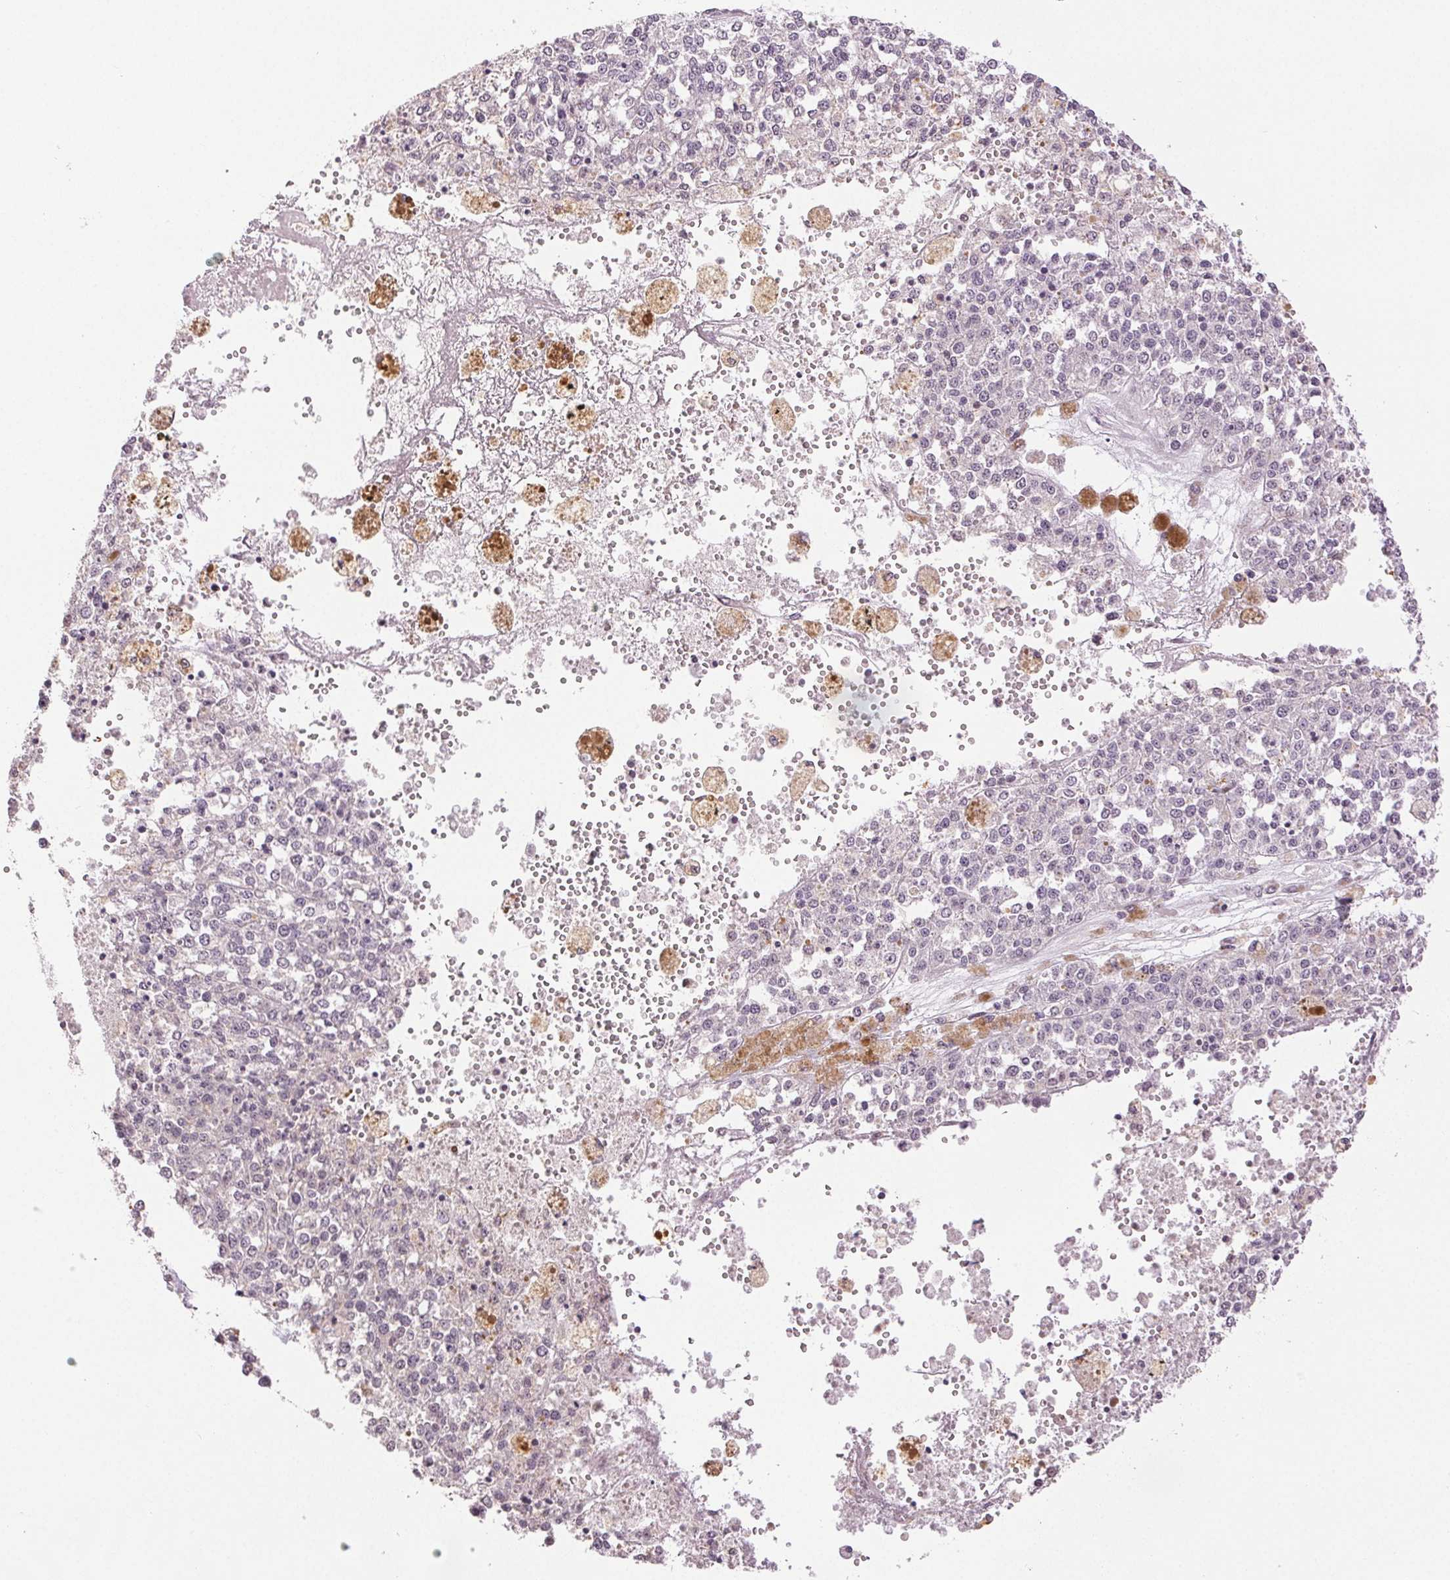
{"staining": {"intensity": "negative", "quantity": "none", "location": "none"}, "tissue": "melanoma", "cell_type": "Tumor cells", "image_type": "cancer", "snomed": [{"axis": "morphology", "description": "Malignant melanoma, Metastatic site"}, {"axis": "topography", "description": "Lymph node"}], "caption": "The immunohistochemistry (IHC) histopathology image has no significant positivity in tumor cells of malignant melanoma (metastatic site) tissue. The staining was performed using DAB (3,3'-diaminobenzidine) to visualize the protein expression in brown, while the nuclei were stained in blue with hematoxylin (Magnification: 20x).", "gene": "PLCB1", "patient": {"sex": "female", "age": 64}}